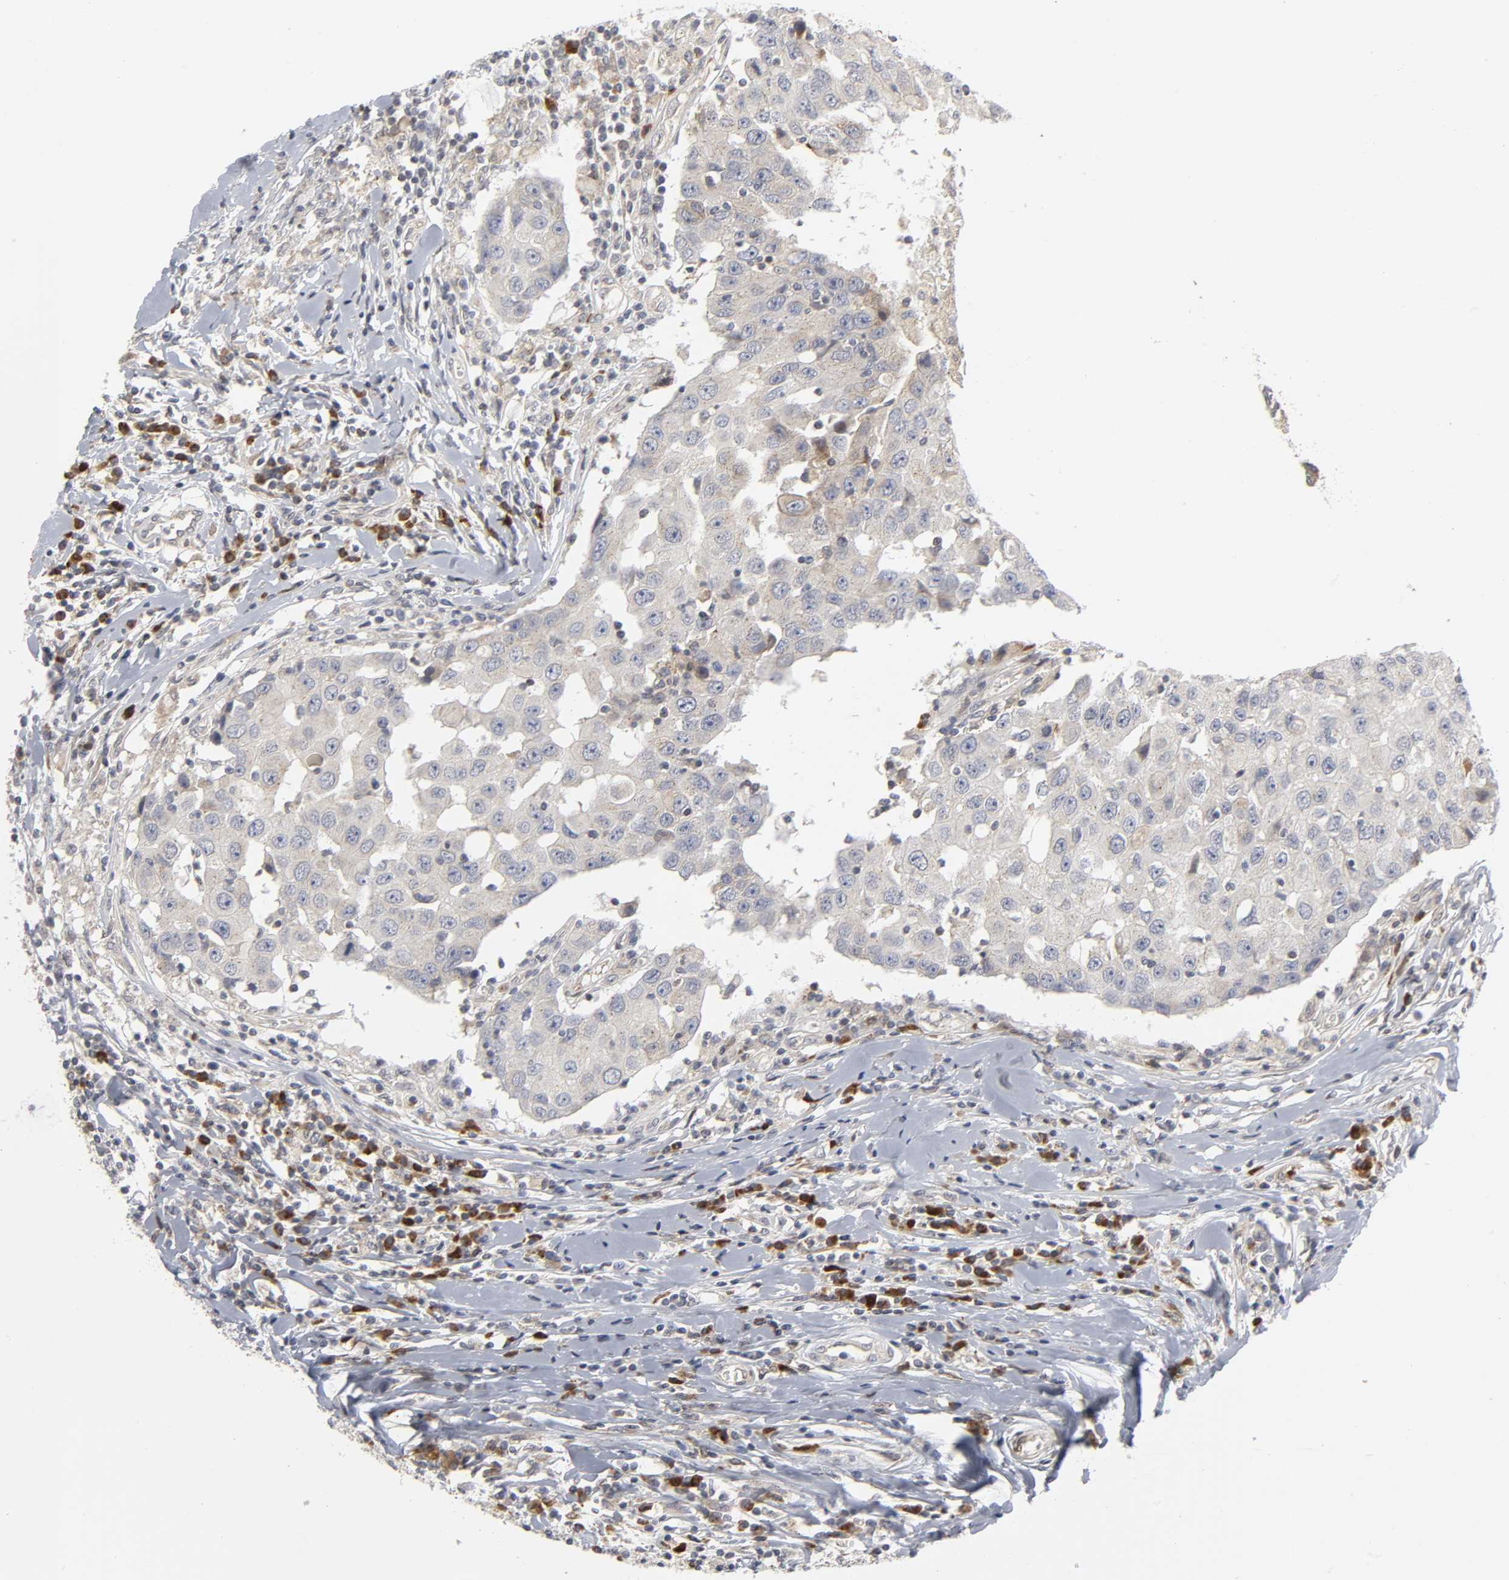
{"staining": {"intensity": "weak", "quantity": "<25%", "location": "cytoplasmic/membranous"}, "tissue": "breast cancer", "cell_type": "Tumor cells", "image_type": "cancer", "snomed": [{"axis": "morphology", "description": "Duct carcinoma"}, {"axis": "topography", "description": "Breast"}], "caption": "The micrograph demonstrates no staining of tumor cells in breast infiltrating ductal carcinoma.", "gene": "ASB6", "patient": {"sex": "female", "age": 27}}